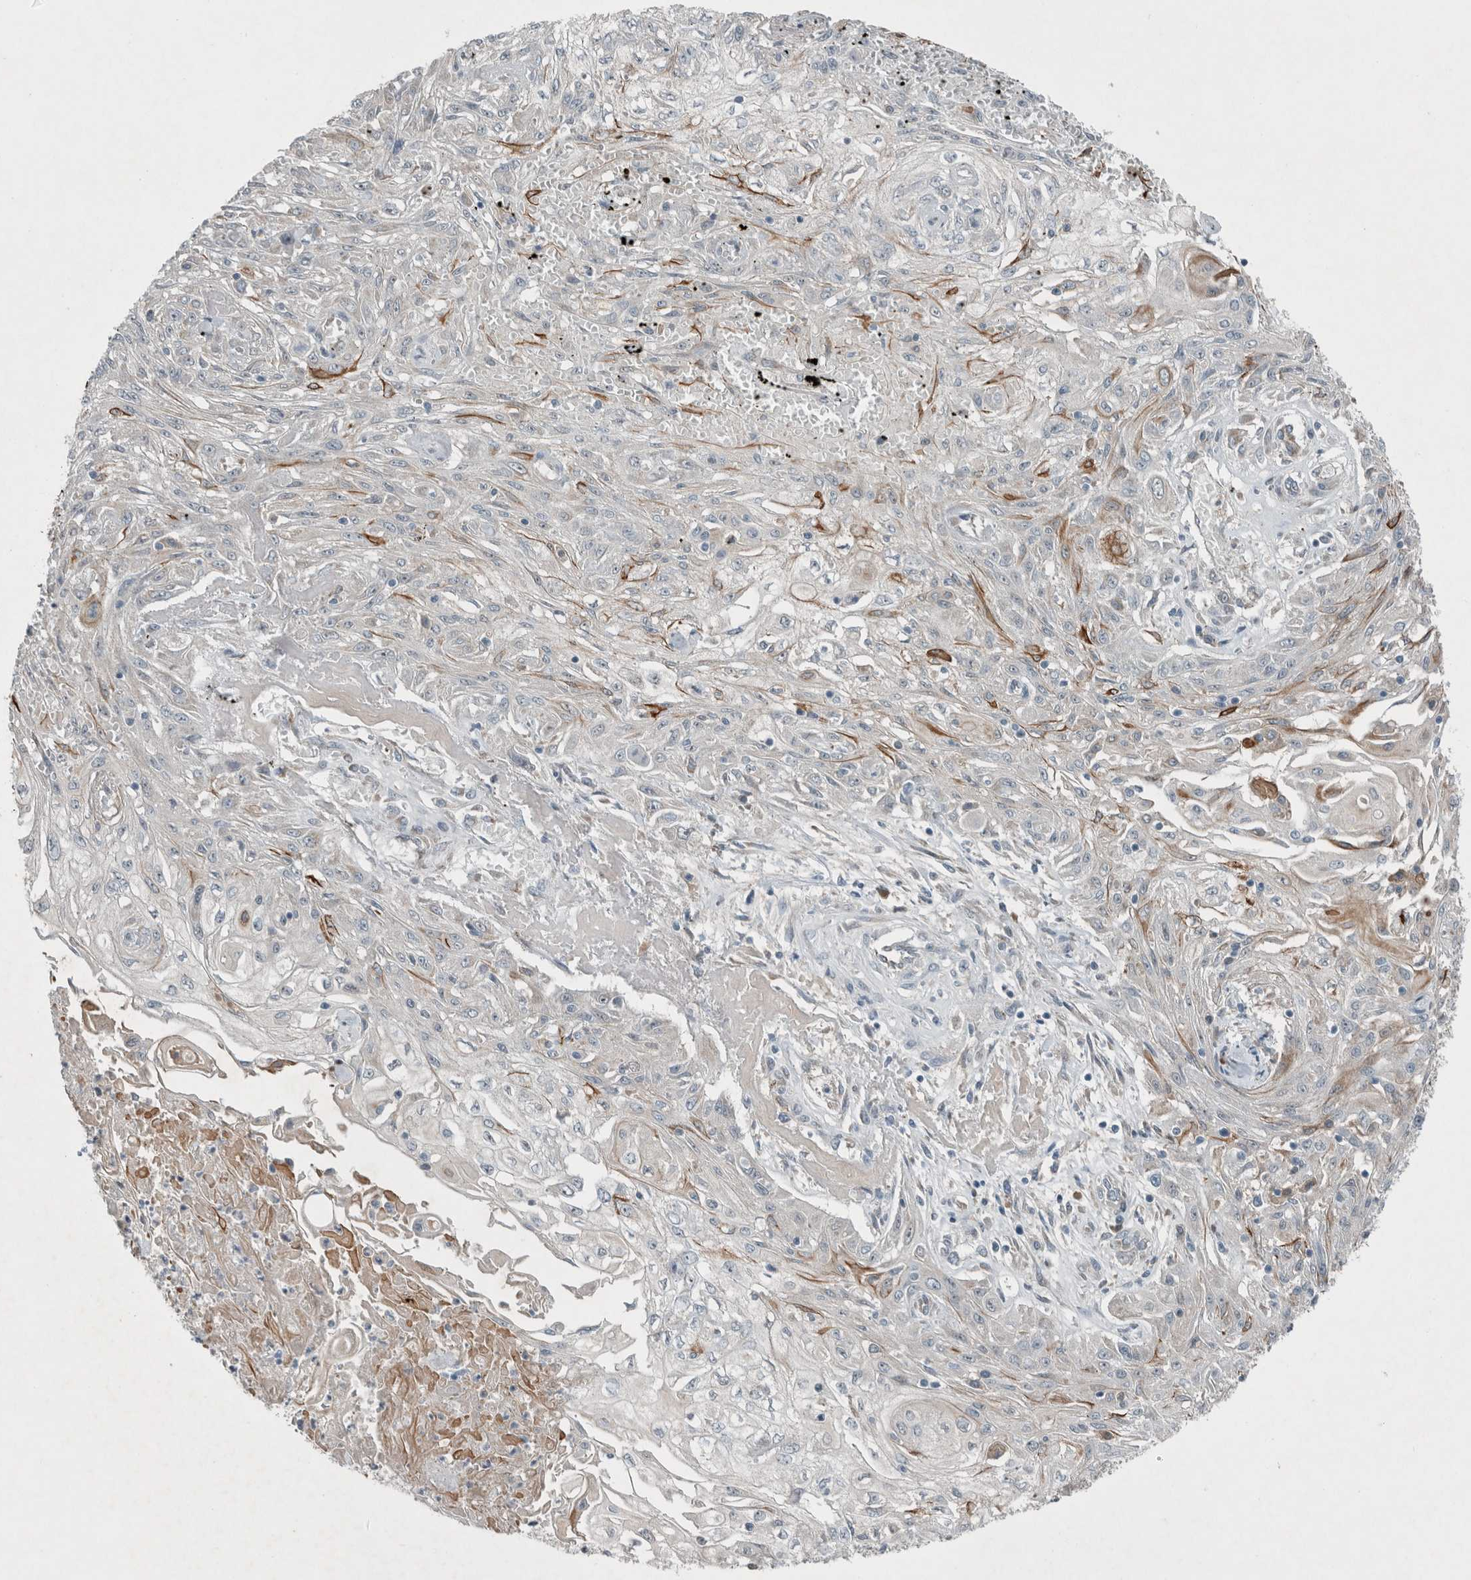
{"staining": {"intensity": "negative", "quantity": "none", "location": "none"}, "tissue": "skin cancer", "cell_type": "Tumor cells", "image_type": "cancer", "snomed": [{"axis": "morphology", "description": "Squamous cell carcinoma, NOS"}, {"axis": "morphology", "description": "Squamous cell carcinoma, metastatic, NOS"}, {"axis": "topography", "description": "Skin"}, {"axis": "topography", "description": "Lymph node"}], "caption": "Human skin cancer stained for a protein using immunohistochemistry (IHC) displays no staining in tumor cells.", "gene": "RALGDS", "patient": {"sex": "male", "age": 75}}